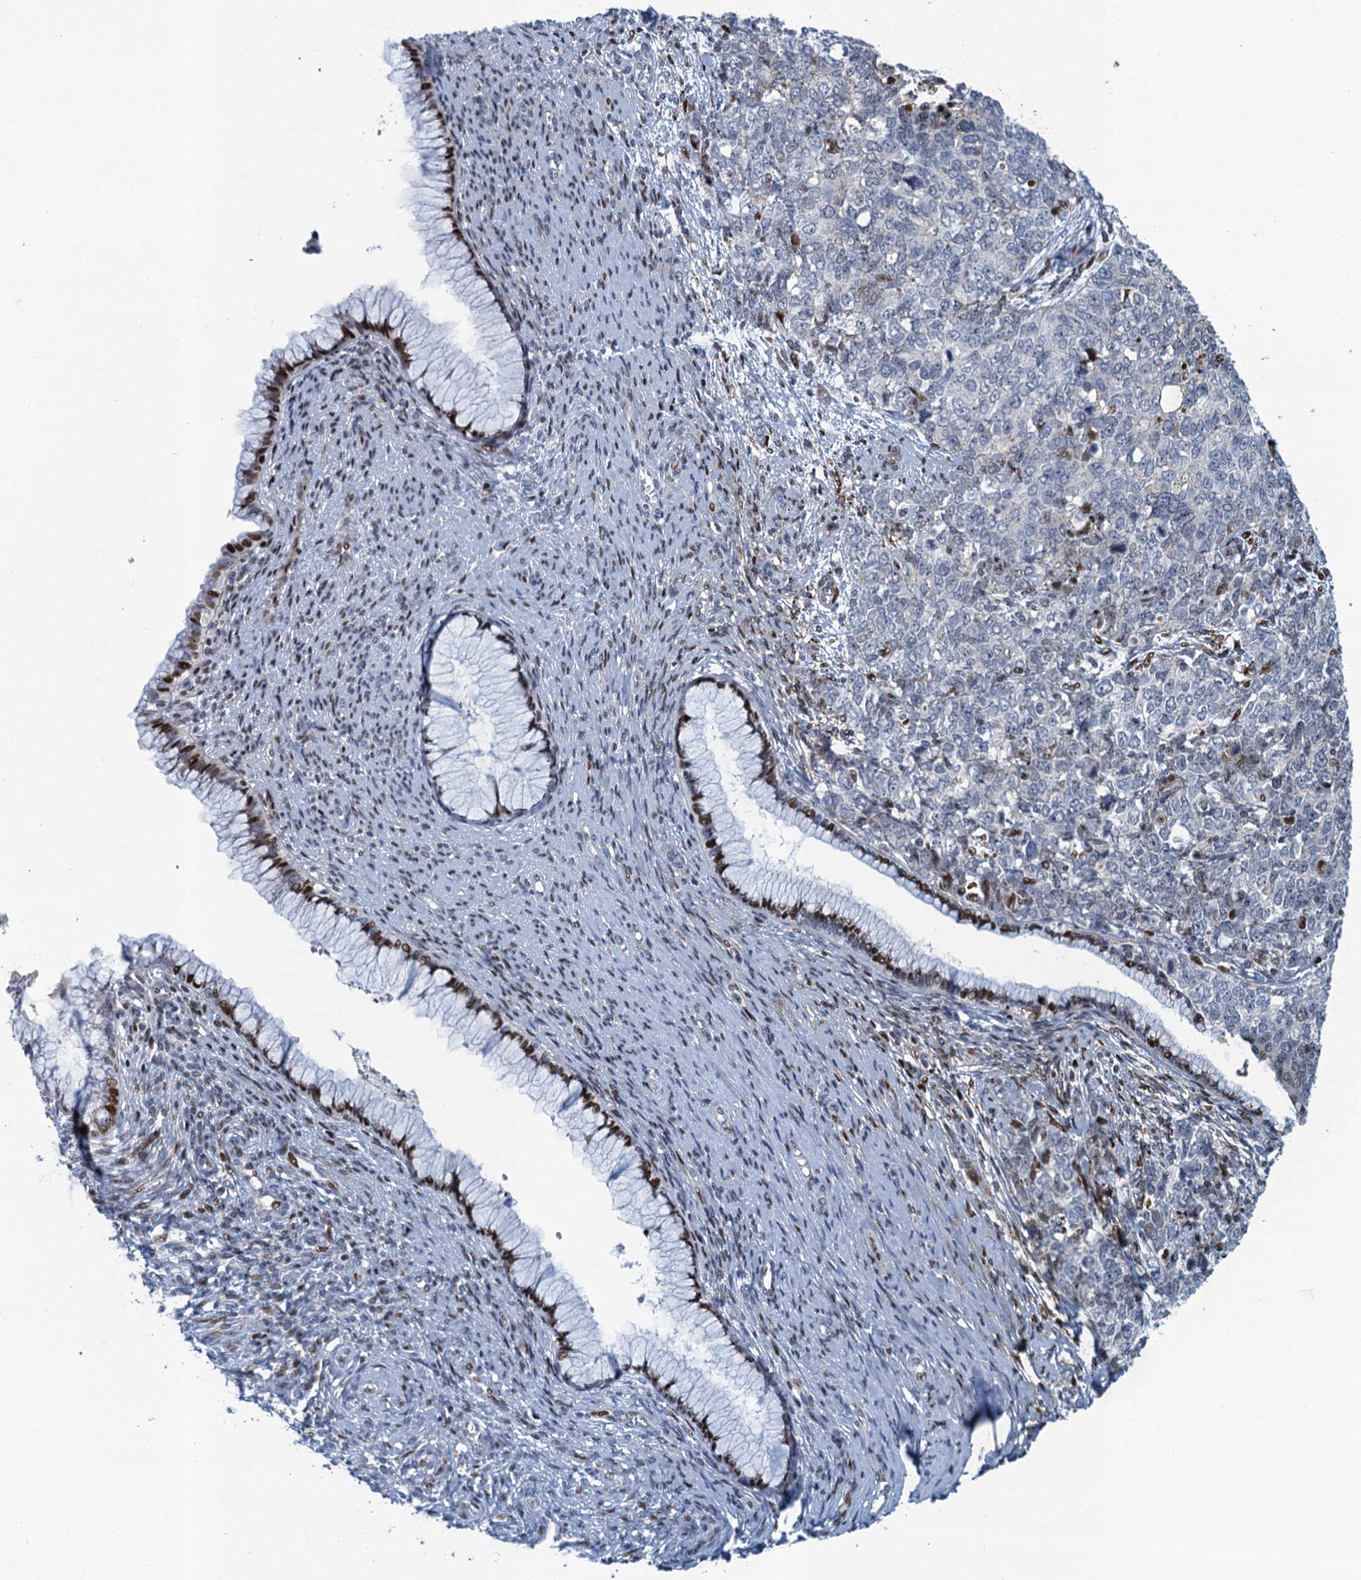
{"staining": {"intensity": "weak", "quantity": "<25%", "location": "nuclear"}, "tissue": "cervical cancer", "cell_type": "Tumor cells", "image_type": "cancer", "snomed": [{"axis": "morphology", "description": "Squamous cell carcinoma, NOS"}, {"axis": "topography", "description": "Cervix"}], "caption": "Tumor cells show no significant protein expression in cervical cancer.", "gene": "ANKRD13D", "patient": {"sex": "female", "age": 63}}